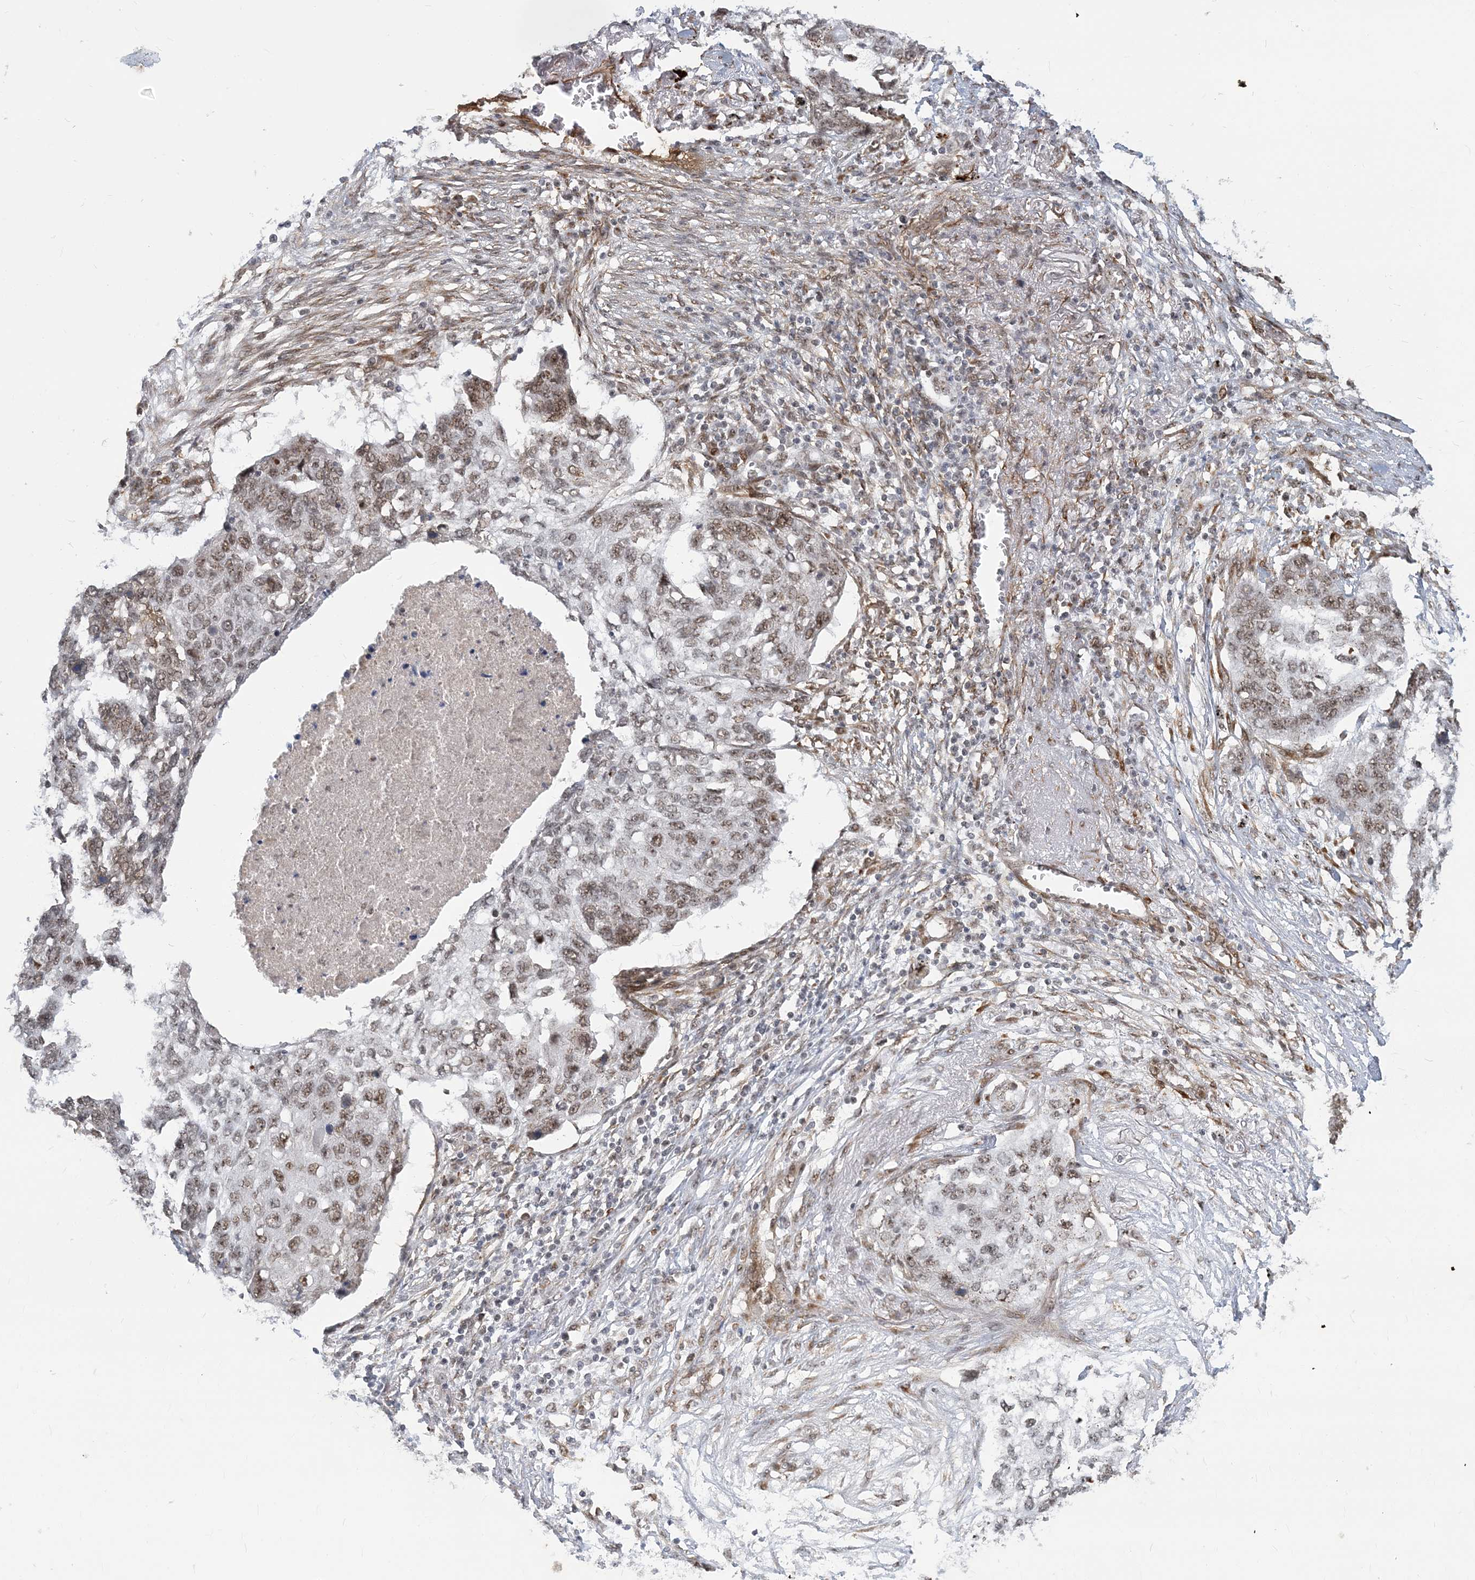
{"staining": {"intensity": "moderate", "quantity": "25%-75%", "location": "nuclear"}, "tissue": "lung cancer", "cell_type": "Tumor cells", "image_type": "cancer", "snomed": [{"axis": "morphology", "description": "Squamous cell carcinoma, NOS"}, {"axis": "topography", "description": "Lung"}], "caption": "Tumor cells show medium levels of moderate nuclear expression in approximately 25%-75% of cells in squamous cell carcinoma (lung).", "gene": "PLRG1", "patient": {"sex": "female", "age": 63}}